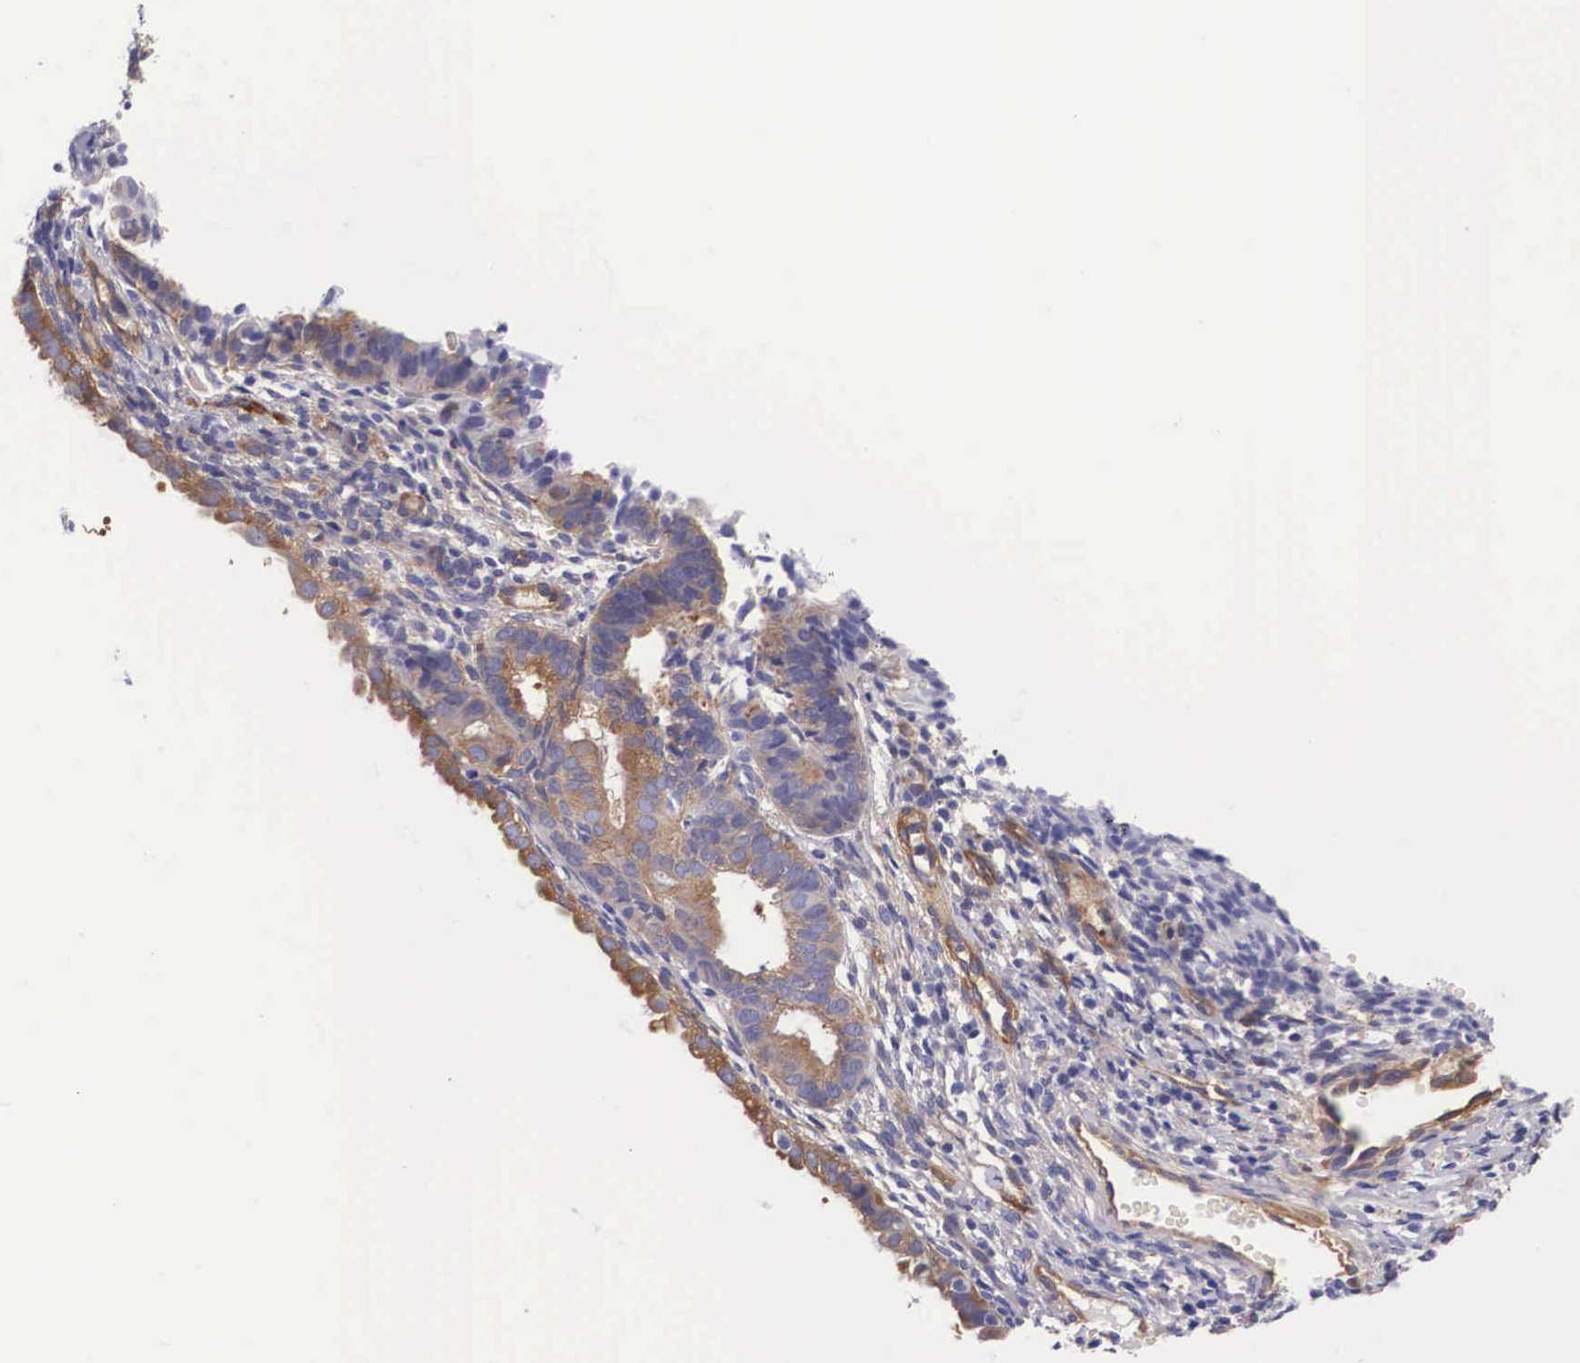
{"staining": {"intensity": "moderate", "quantity": "25%-75%", "location": "cytoplasmic/membranous"}, "tissue": "endometrial cancer", "cell_type": "Tumor cells", "image_type": "cancer", "snomed": [{"axis": "morphology", "description": "Adenocarcinoma, NOS"}, {"axis": "topography", "description": "Endometrium"}], "caption": "Protein expression by immunohistochemistry demonstrates moderate cytoplasmic/membranous positivity in approximately 25%-75% of tumor cells in adenocarcinoma (endometrial).", "gene": "BCAR1", "patient": {"sex": "female", "age": 63}}